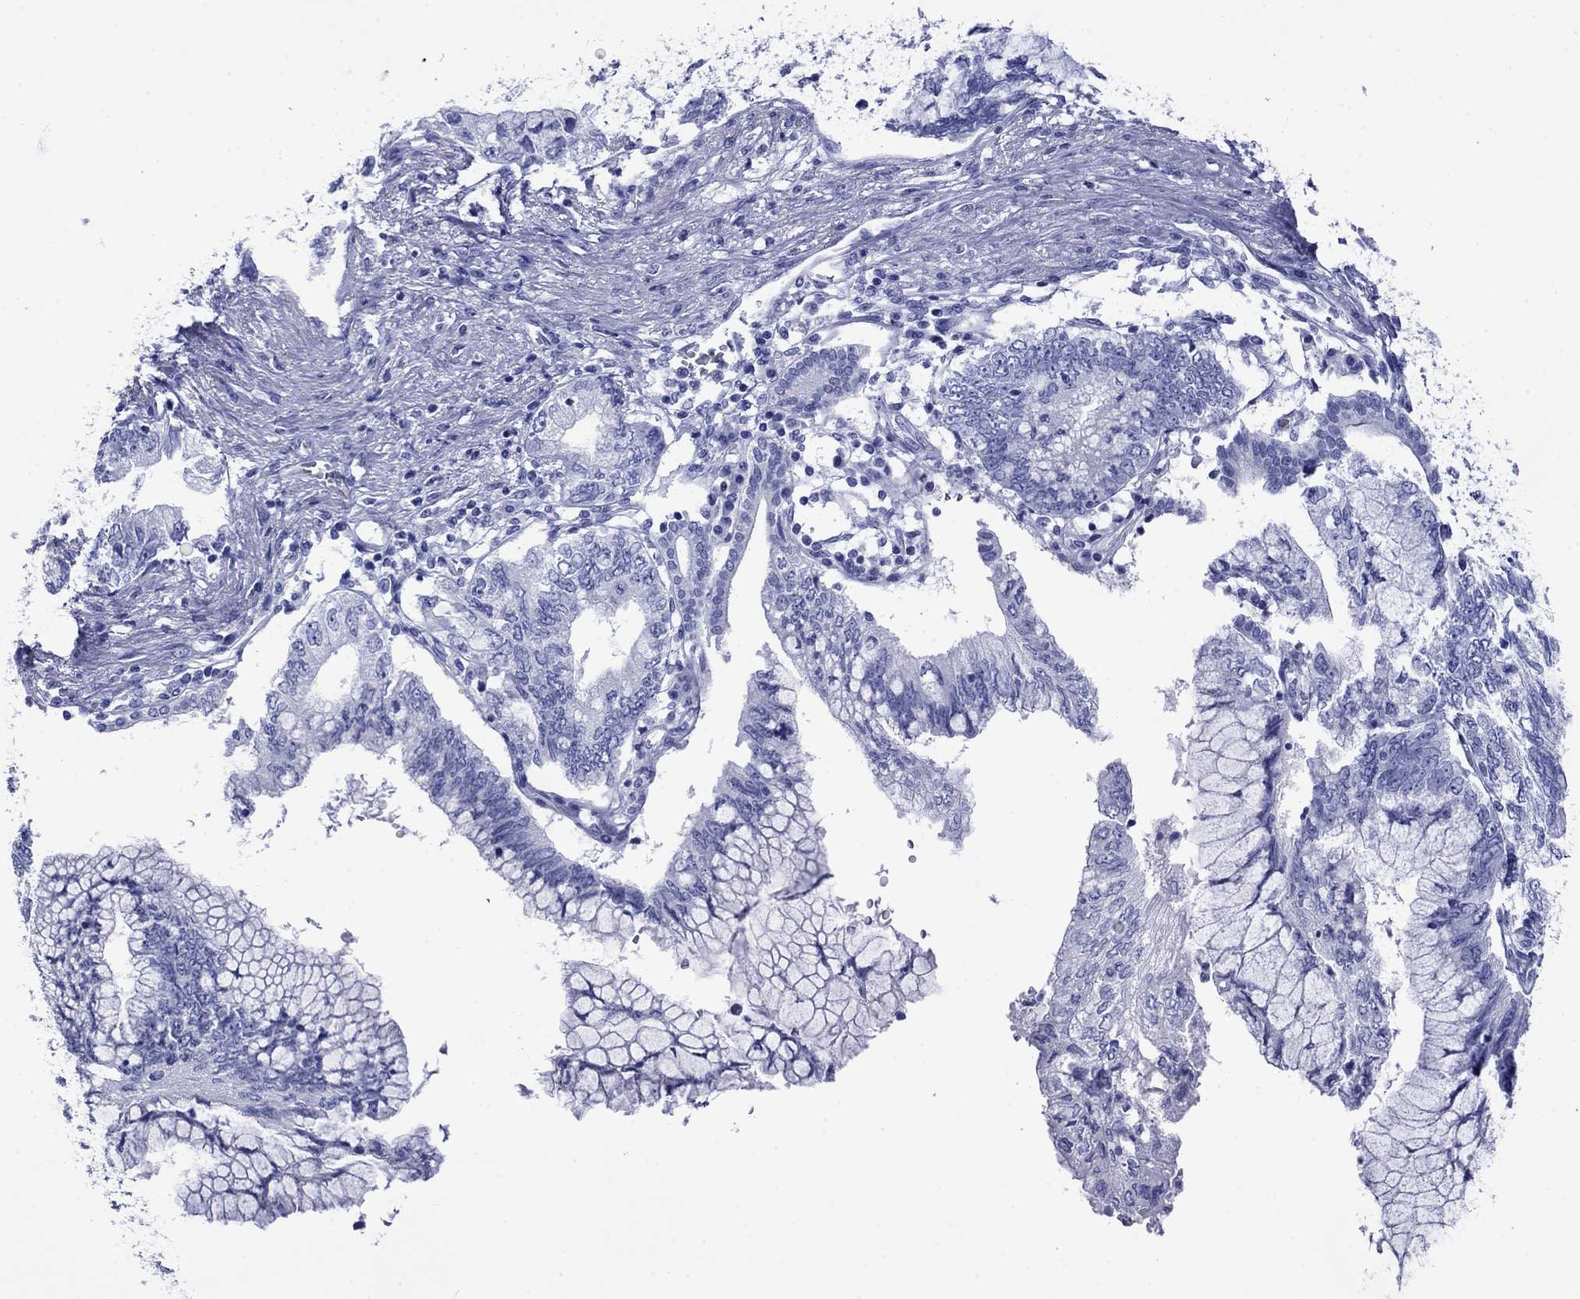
{"staining": {"intensity": "negative", "quantity": "none", "location": "none"}, "tissue": "pancreatic cancer", "cell_type": "Tumor cells", "image_type": "cancer", "snomed": [{"axis": "morphology", "description": "Adenocarcinoma, NOS"}, {"axis": "topography", "description": "Pancreas"}], "caption": "Immunohistochemistry of pancreatic cancer (adenocarcinoma) shows no expression in tumor cells. (DAB (3,3'-diaminobenzidine) immunohistochemistry (IHC), high magnification).", "gene": "ROM1", "patient": {"sex": "female", "age": 73}}